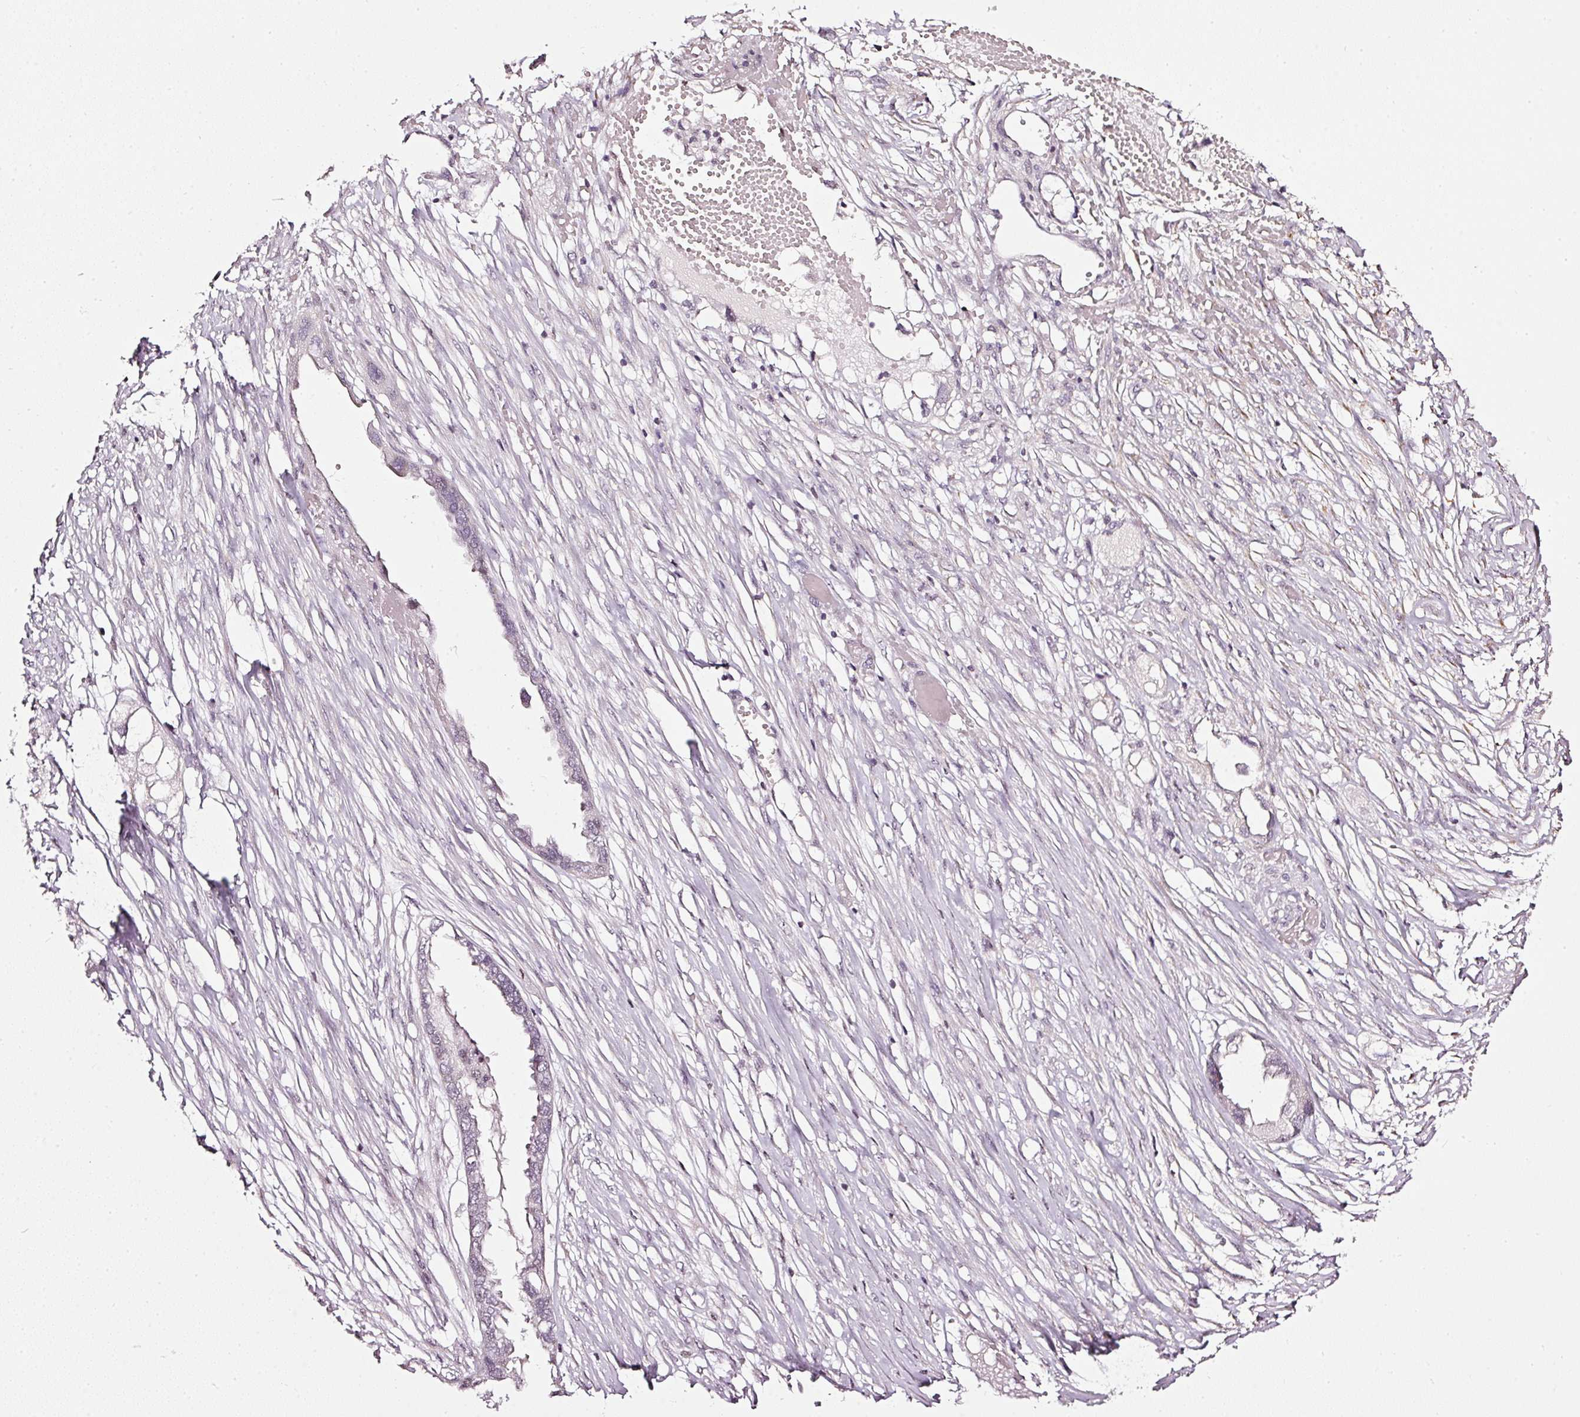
{"staining": {"intensity": "weak", "quantity": "<25%", "location": "cytoplasmic/membranous"}, "tissue": "endometrial cancer", "cell_type": "Tumor cells", "image_type": "cancer", "snomed": [{"axis": "morphology", "description": "Adenocarcinoma, NOS"}, {"axis": "morphology", "description": "Adenocarcinoma, metastatic, NOS"}, {"axis": "topography", "description": "Adipose tissue"}, {"axis": "topography", "description": "Endometrium"}], "caption": "Endometrial cancer (adenocarcinoma) stained for a protein using immunohistochemistry demonstrates no positivity tumor cells.", "gene": "NRDE2", "patient": {"sex": "female", "age": 67}}